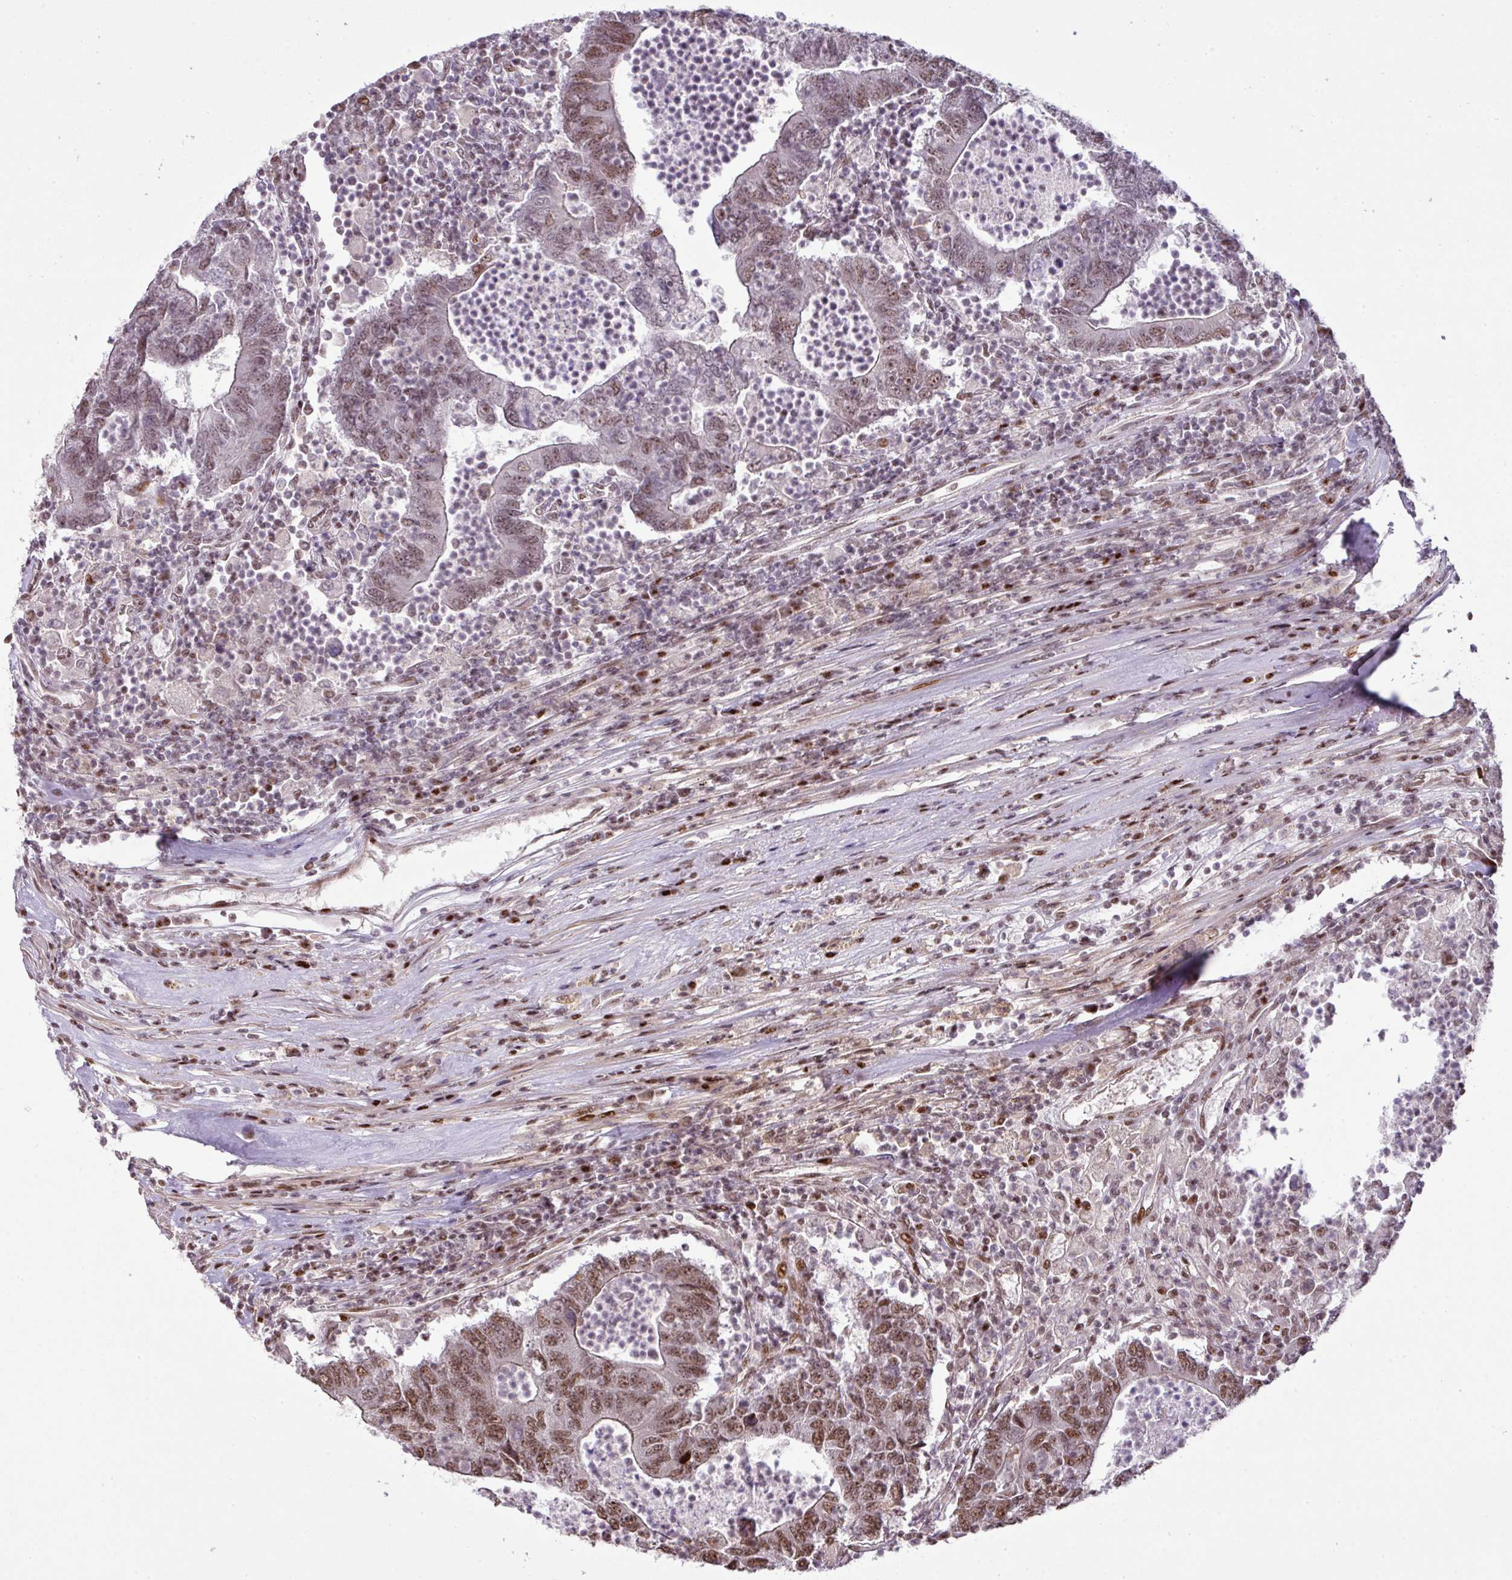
{"staining": {"intensity": "moderate", "quantity": "25%-75%", "location": "nuclear"}, "tissue": "colorectal cancer", "cell_type": "Tumor cells", "image_type": "cancer", "snomed": [{"axis": "morphology", "description": "Adenocarcinoma, NOS"}, {"axis": "topography", "description": "Colon"}], "caption": "Adenocarcinoma (colorectal) tissue displays moderate nuclear staining in about 25%-75% of tumor cells, visualized by immunohistochemistry. The staining was performed using DAB, with brown indicating positive protein expression. Nuclei are stained blue with hematoxylin.", "gene": "MYSM1", "patient": {"sex": "female", "age": 48}}